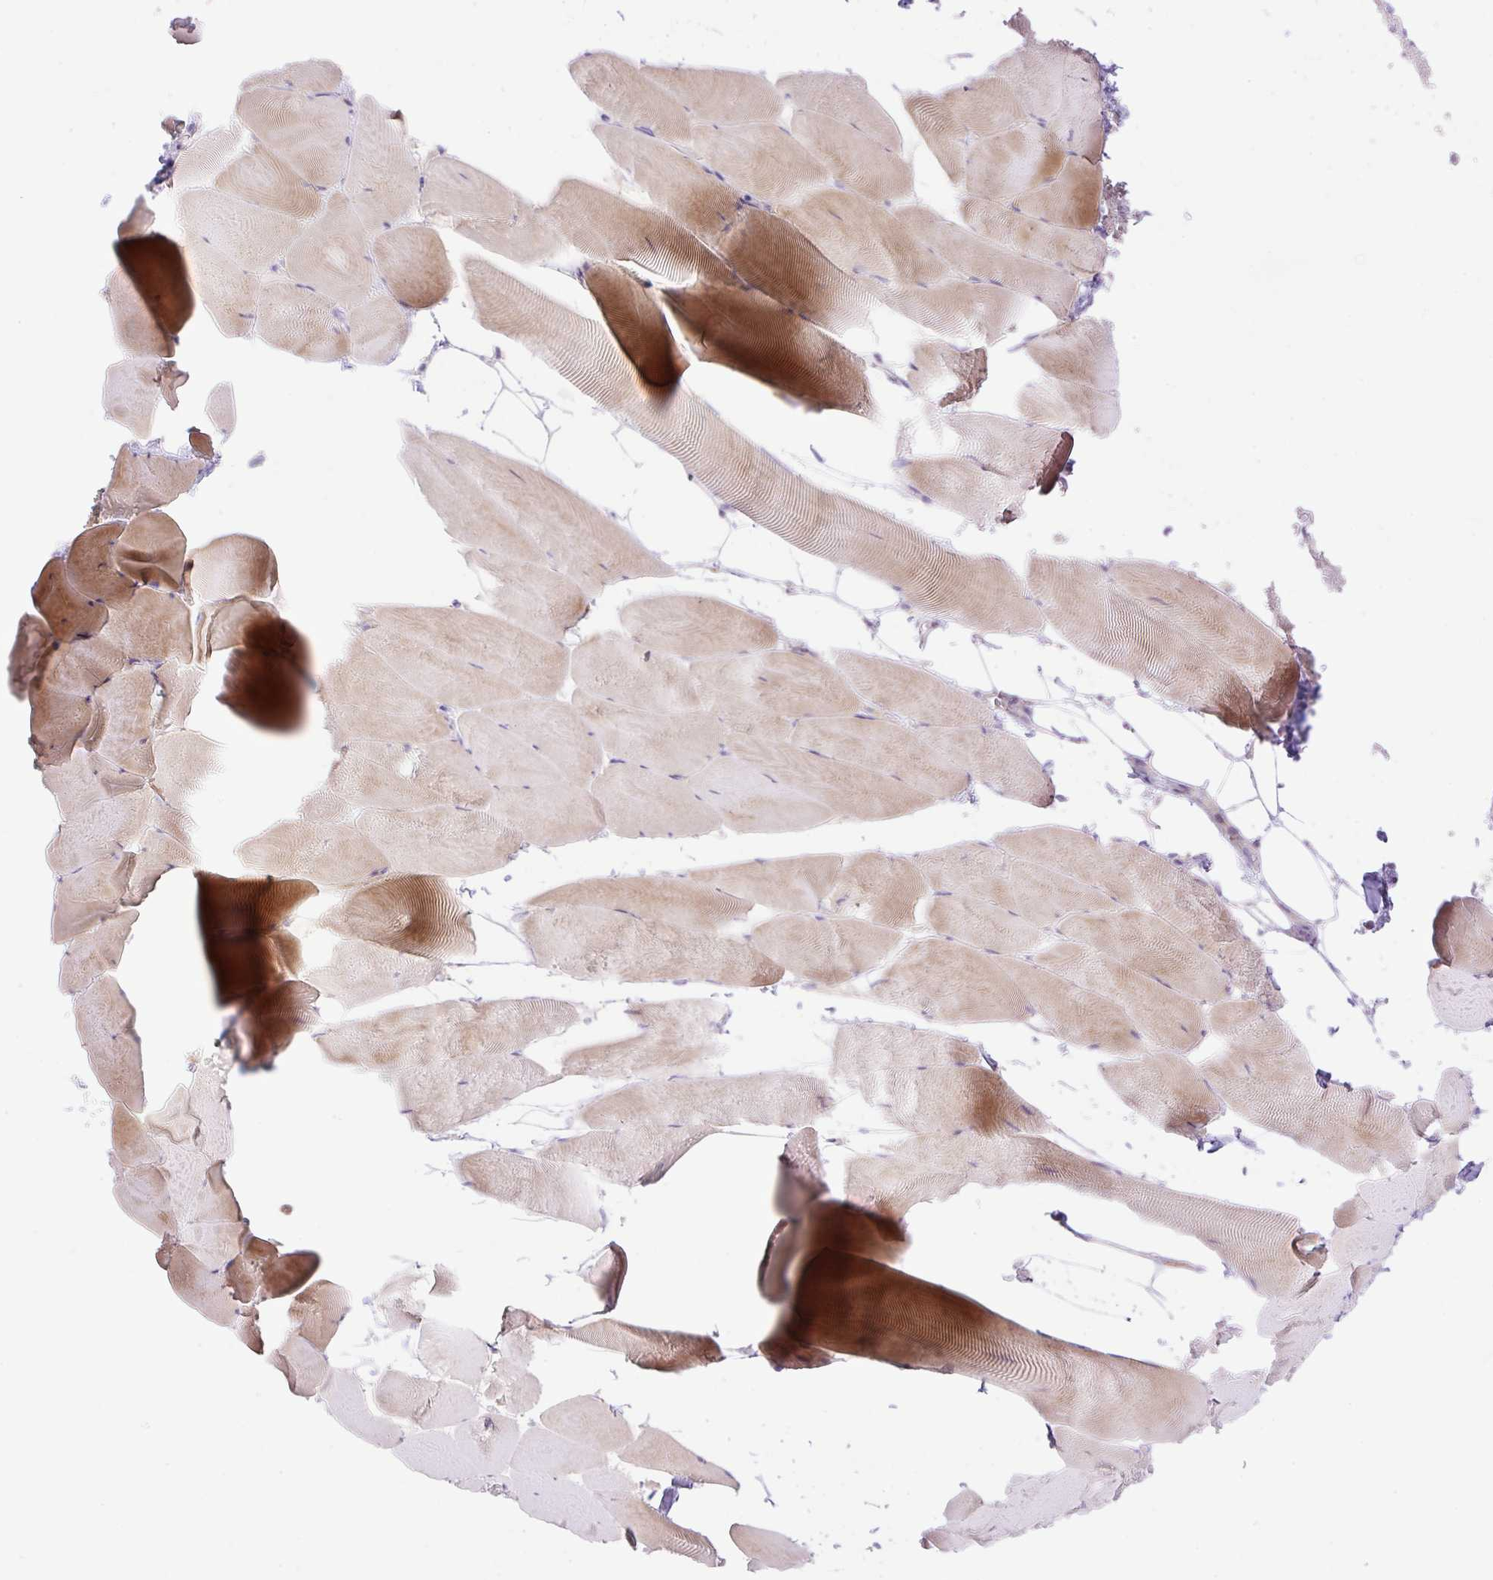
{"staining": {"intensity": "moderate", "quantity": "<25%", "location": "cytoplasmic/membranous"}, "tissue": "skeletal muscle", "cell_type": "Myocytes", "image_type": "normal", "snomed": [{"axis": "morphology", "description": "Normal tissue, NOS"}, {"axis": "topography", "description": "Skeletal muscle"}], "caption": "DAB (3,3'-diaminobenzidine) immunohistochemical staining of normal human skeletal muscle displays moderate cytoplasmic/membranous protein expression in about <25% of myocytes.", "gene": "VPS25", "patient": {"sex": "female", "age": 64}}